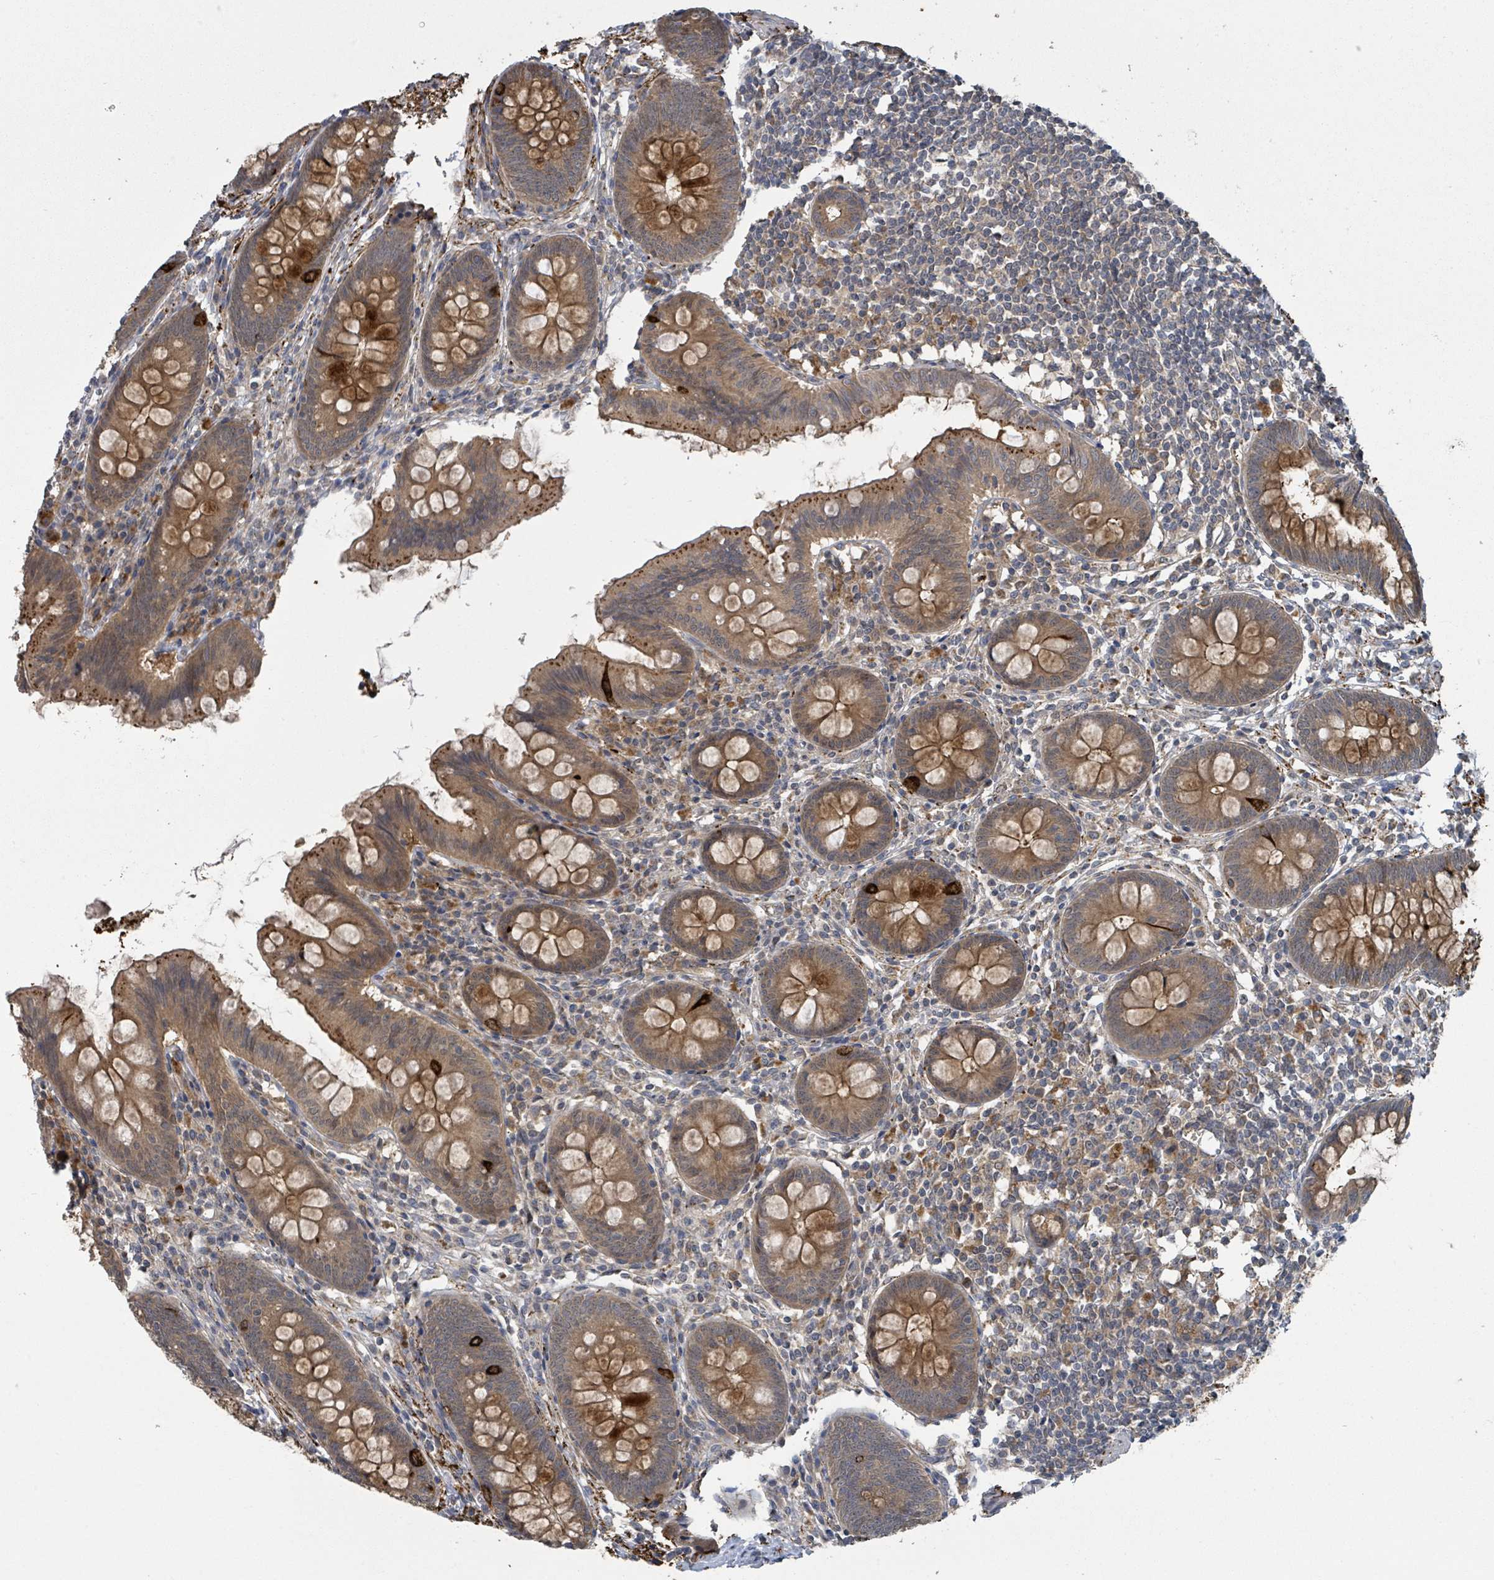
{"staining": {"intensity": "moderate", "quantity": ">75%", "location": "cytoplasmic/membranous"}, "tissue": "appendix", "cell_type": "Glandular cells", "image_type": "normal", "snomed": [{"axis": "morphology", "description": "Normal tissue, NOS"}, {"axis": "topography", "description": "Appendix"}], "caption": "IHC histopathology image of unremarkable appendix: human appendix stained using immunohistochemistry (IHC) reveals medium levels of moderate protein expression localized specifically in the cytoplasmic/membranous of glandular cells, appearing as a cytoplasmic/membranous brown color.", "gene": "CCDC121", "patient": {"sex": "female", "age": 51}}